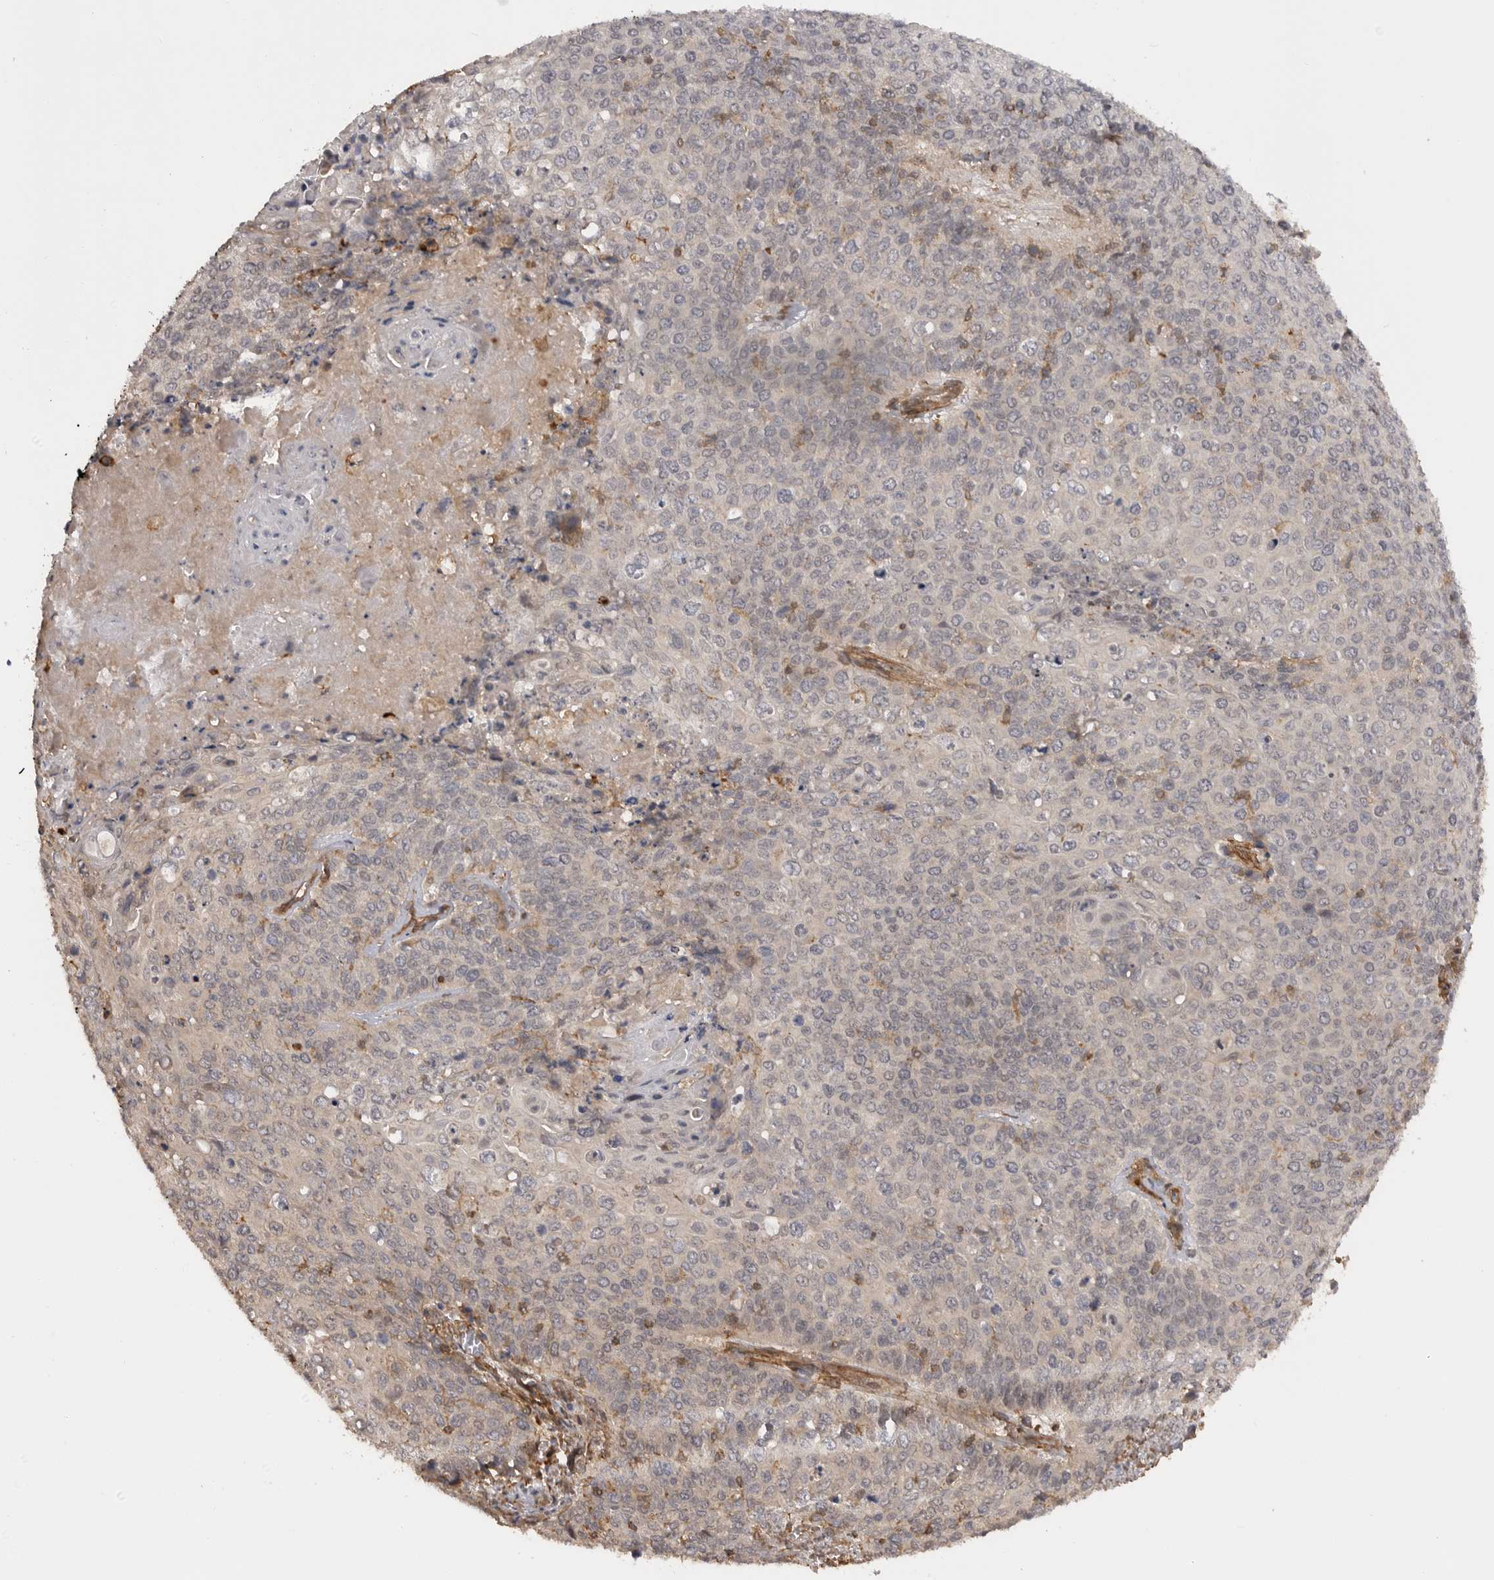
{"staining": {"intensity": "negative", "quantity": "none", "location": "none"}, "tissue": "cervical cancer", "cell_type": "Tumor cells", "image_type": "cancer", "snomed": [{"axis": "morphology", "description": "Squamous cell carcinoma, NOS"}, {"axis": "topography", "description": "Cervix"}], "caption": "An IHC photomicrograph of cervical squamous cell carcinoma is shown. There is no staining in tumor cells of cervical squamous cell carcinoma. The staining is performed using DAB (3,3'-diaminobenzidine) brown chromogen with nuclei counter-stained in using hematoxylin.", "gene": "TRIM56", "patient": {"sex": "female", "age": 39}}